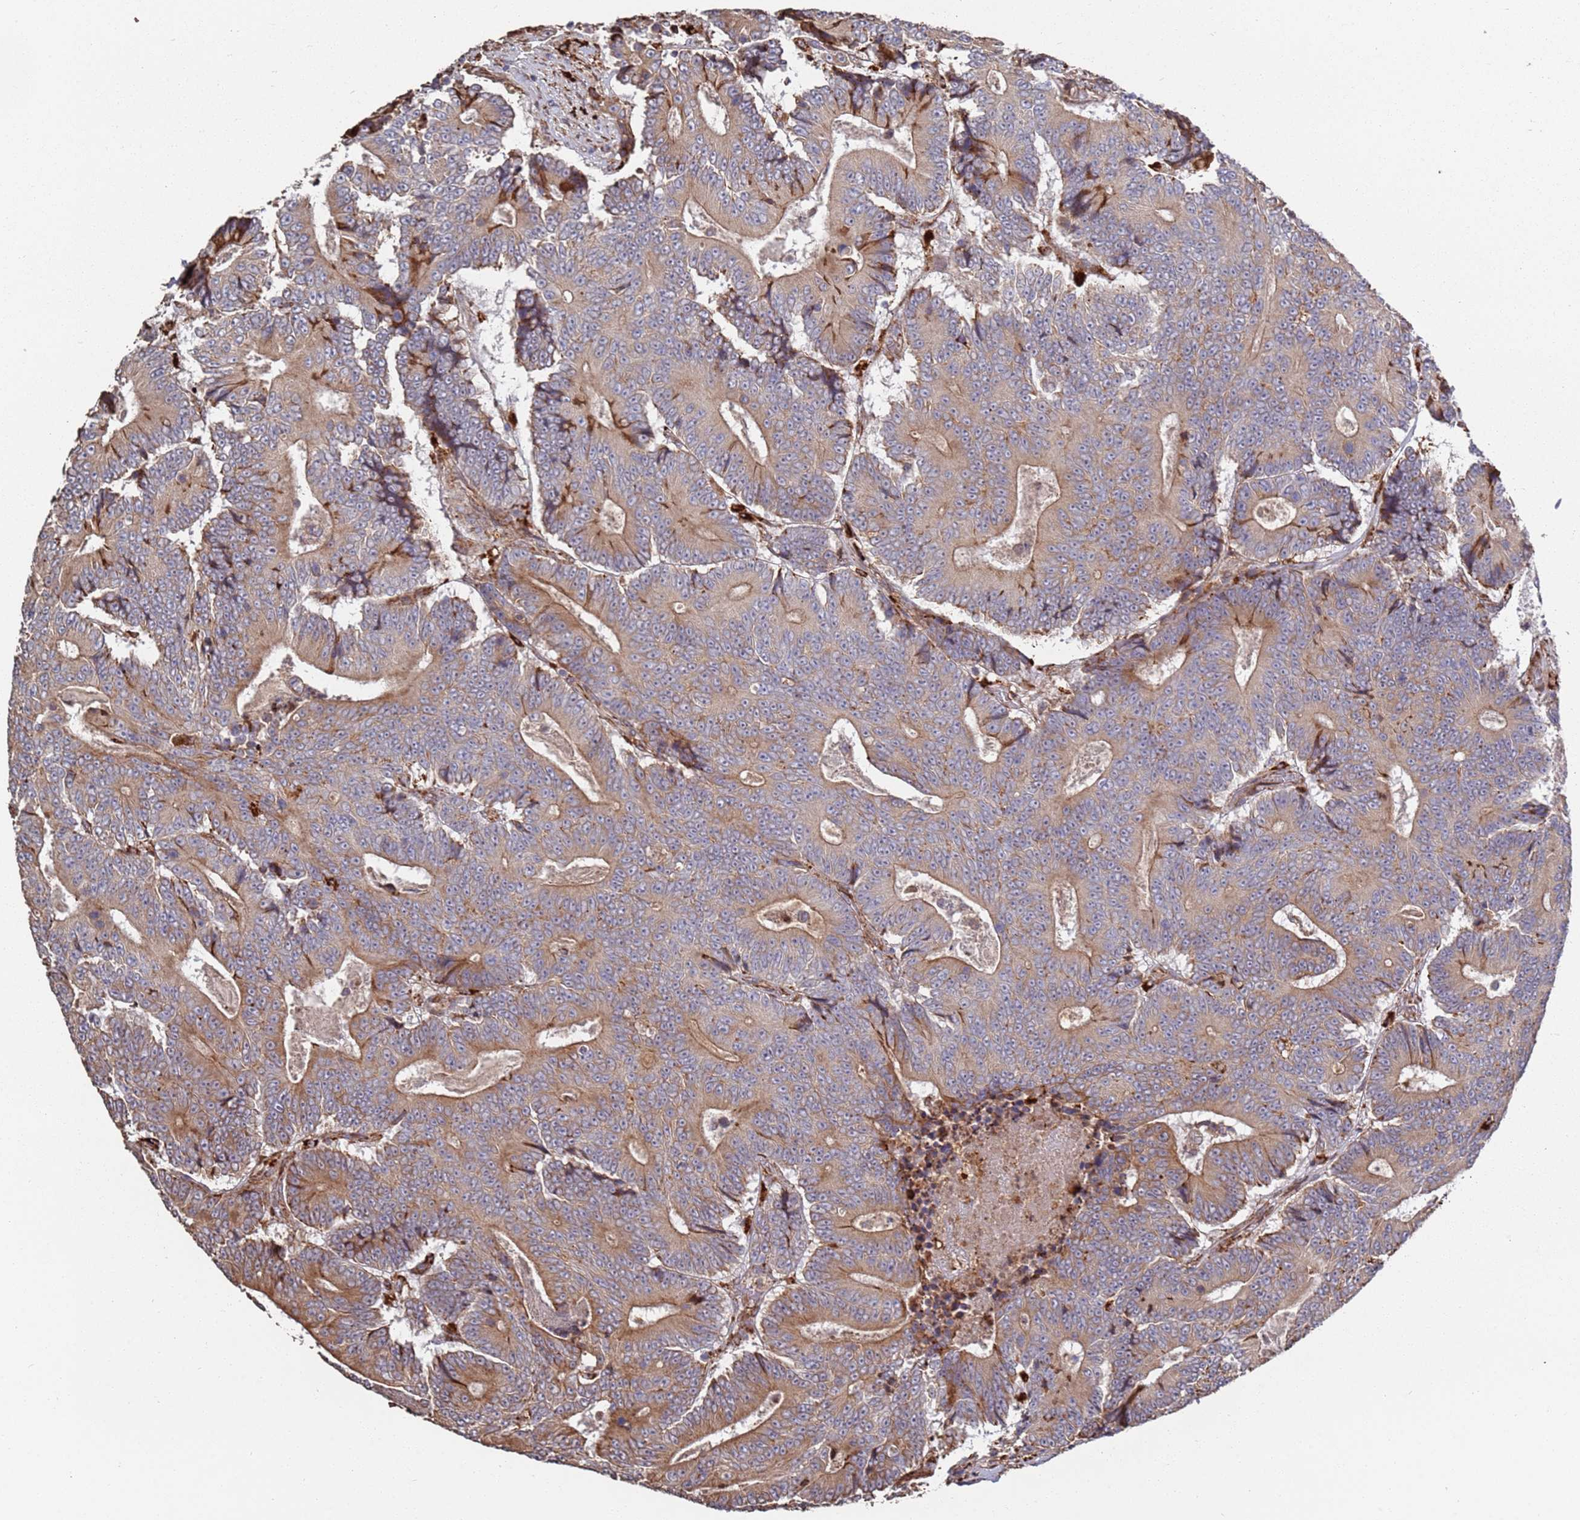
{"staining": {"intensity": "moderate", "quantity": ">75%", "location": "cytoplasmic/membranous"}, "tissue": "colorectal cancer", "cell_type": "Tumor cells", "image_type": "cancer", "snomed": [{"axis": "morphology", "description": "Adenocarcinoma, NOS"}, {"axis": "topography", "description": "Colon"}], "caption": "A brown stain highlights moderate cytoplasmic/membranous expression of a protein in human colorectal cancer tumor cells.", "gene": "LACC1", "patient": {"sex": "male", "age": 83}}